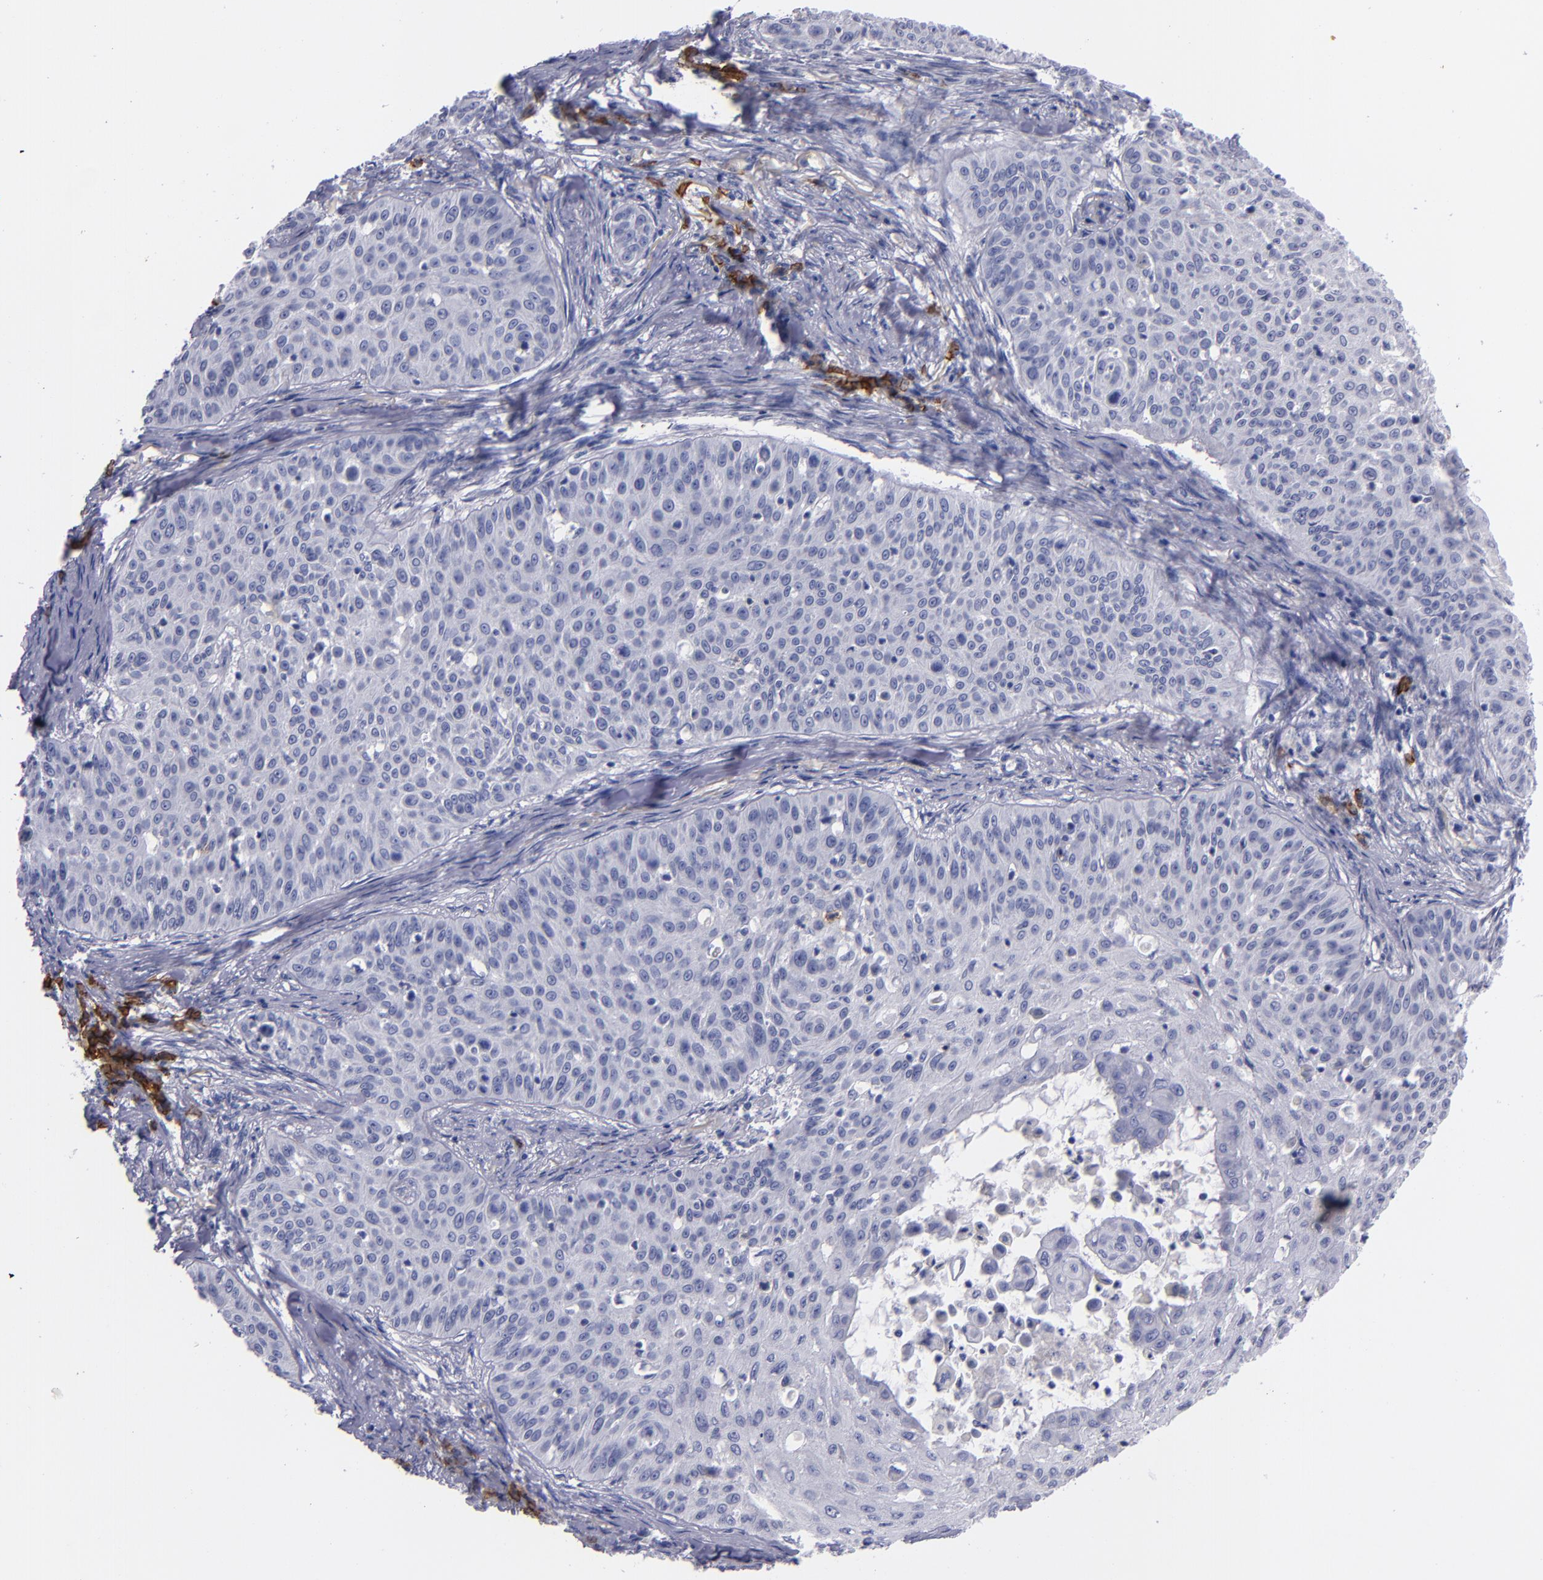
{"staining": {"intensity": "negative", "quantity": "none", "location": "none"}, "tissue": "skin cancer", "cell_type": "Tumor cells", "image_type": "cancer", "snomed": [{"axis": "morphology", "description": "Squamous cell carcinoma, NOS"}, {"axis": "topography", "description": "Skin"}], "caption": "Skin cancer (squamous cell carcinoma) was stained to show a protein in brown. There is no significant staining in tumor cells.", "gene": "CD38", "patient": {"sex": "male", "age": 82}}